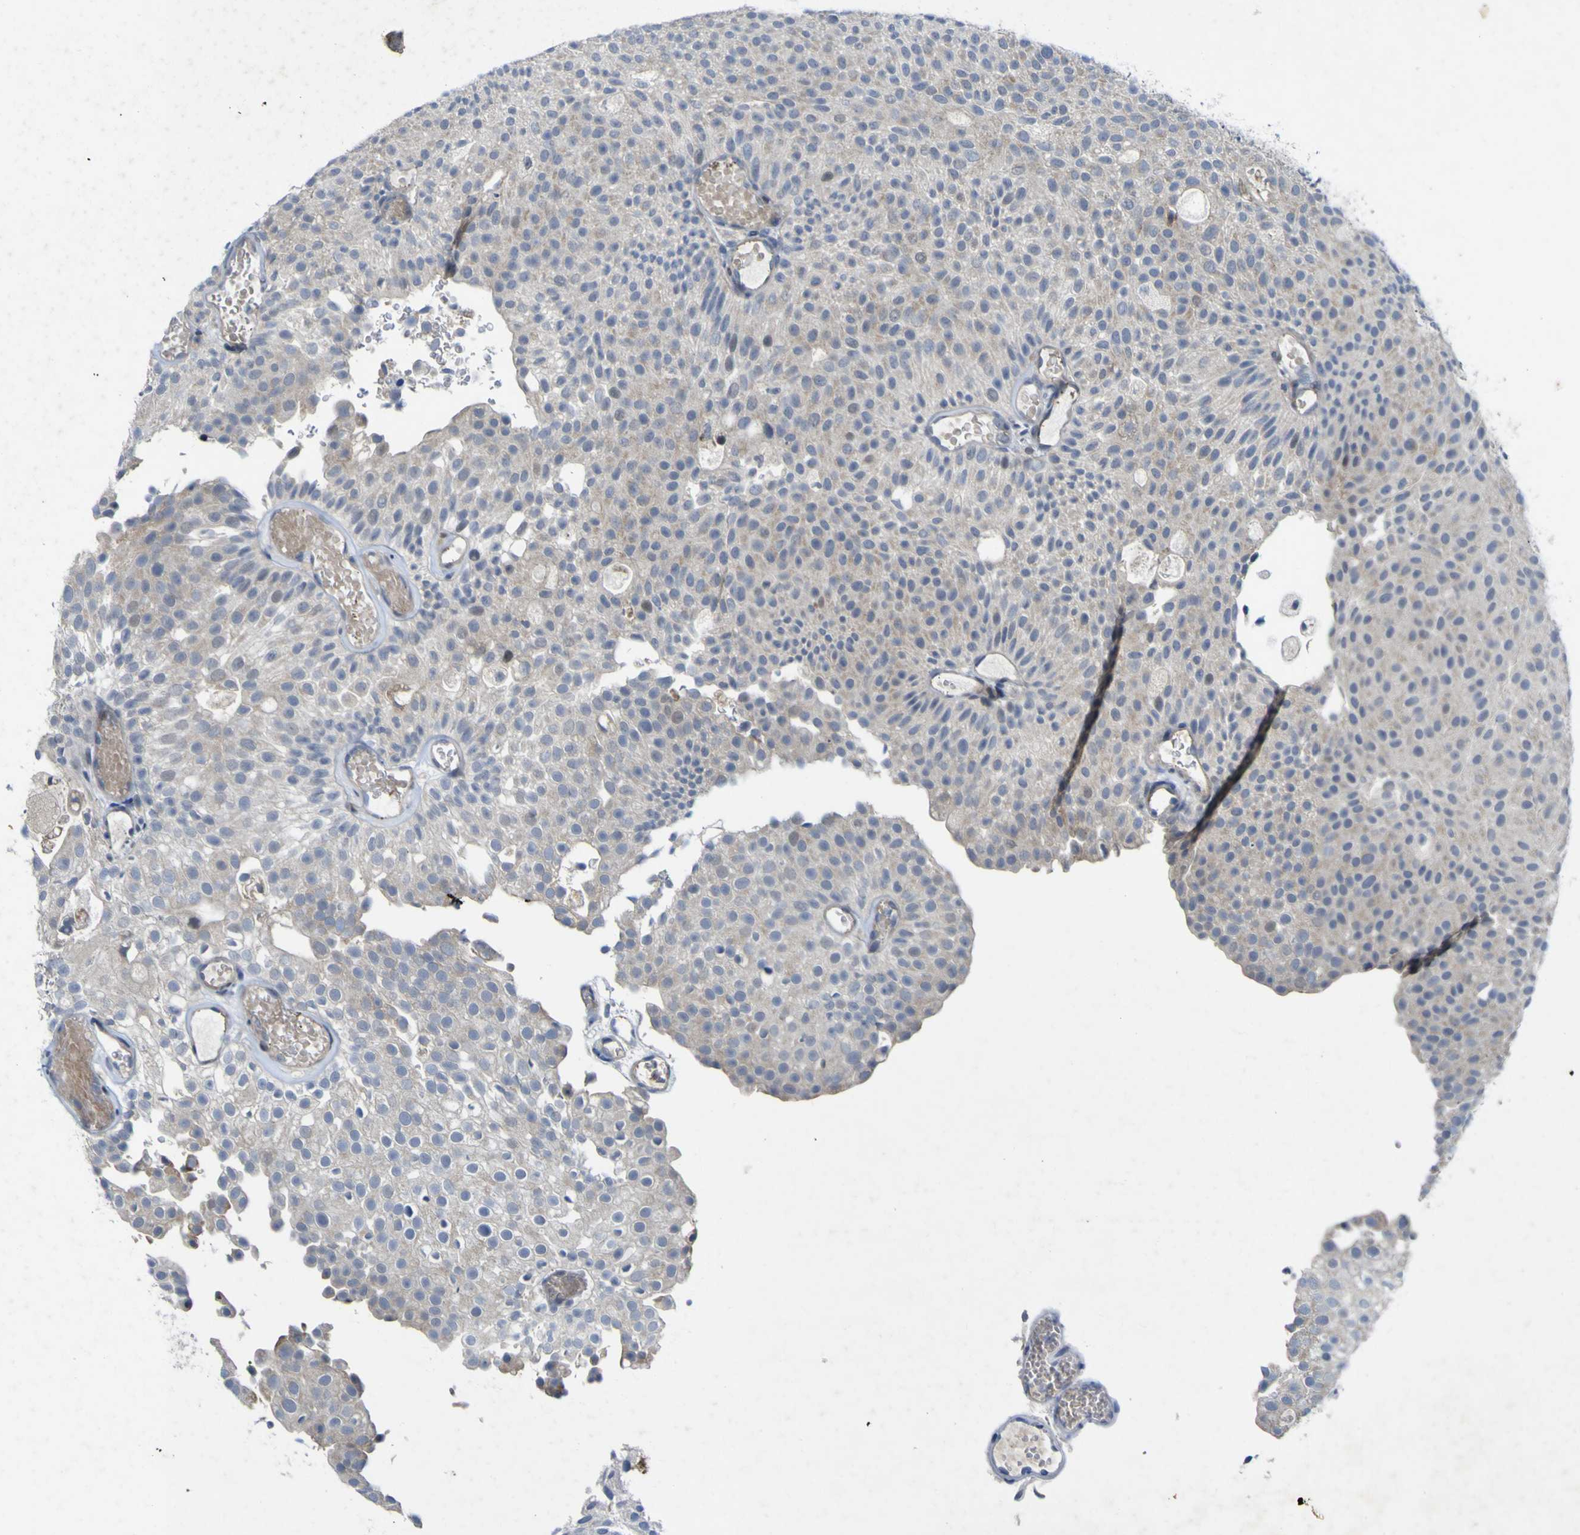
{"staining": {"intensity": "negative", "quantity": "none", "location": "none"}, "tissue": "urothelial cancer", "cell_type": "Tumor cells", "image_type": "cancer", "snomed": [{"axis": "morphology", "description": "Urothelial carcinoma, Low grade"}, {"axis": "topography", "description": "Urinary bladder"}], "caption": "DAB immunohistochemical staining of urothelial carcinoma (low-grade) displays no significant positivity in tumor cells.", "gene": "NAV1", "patient": {"sex": "male", "age": 78}}